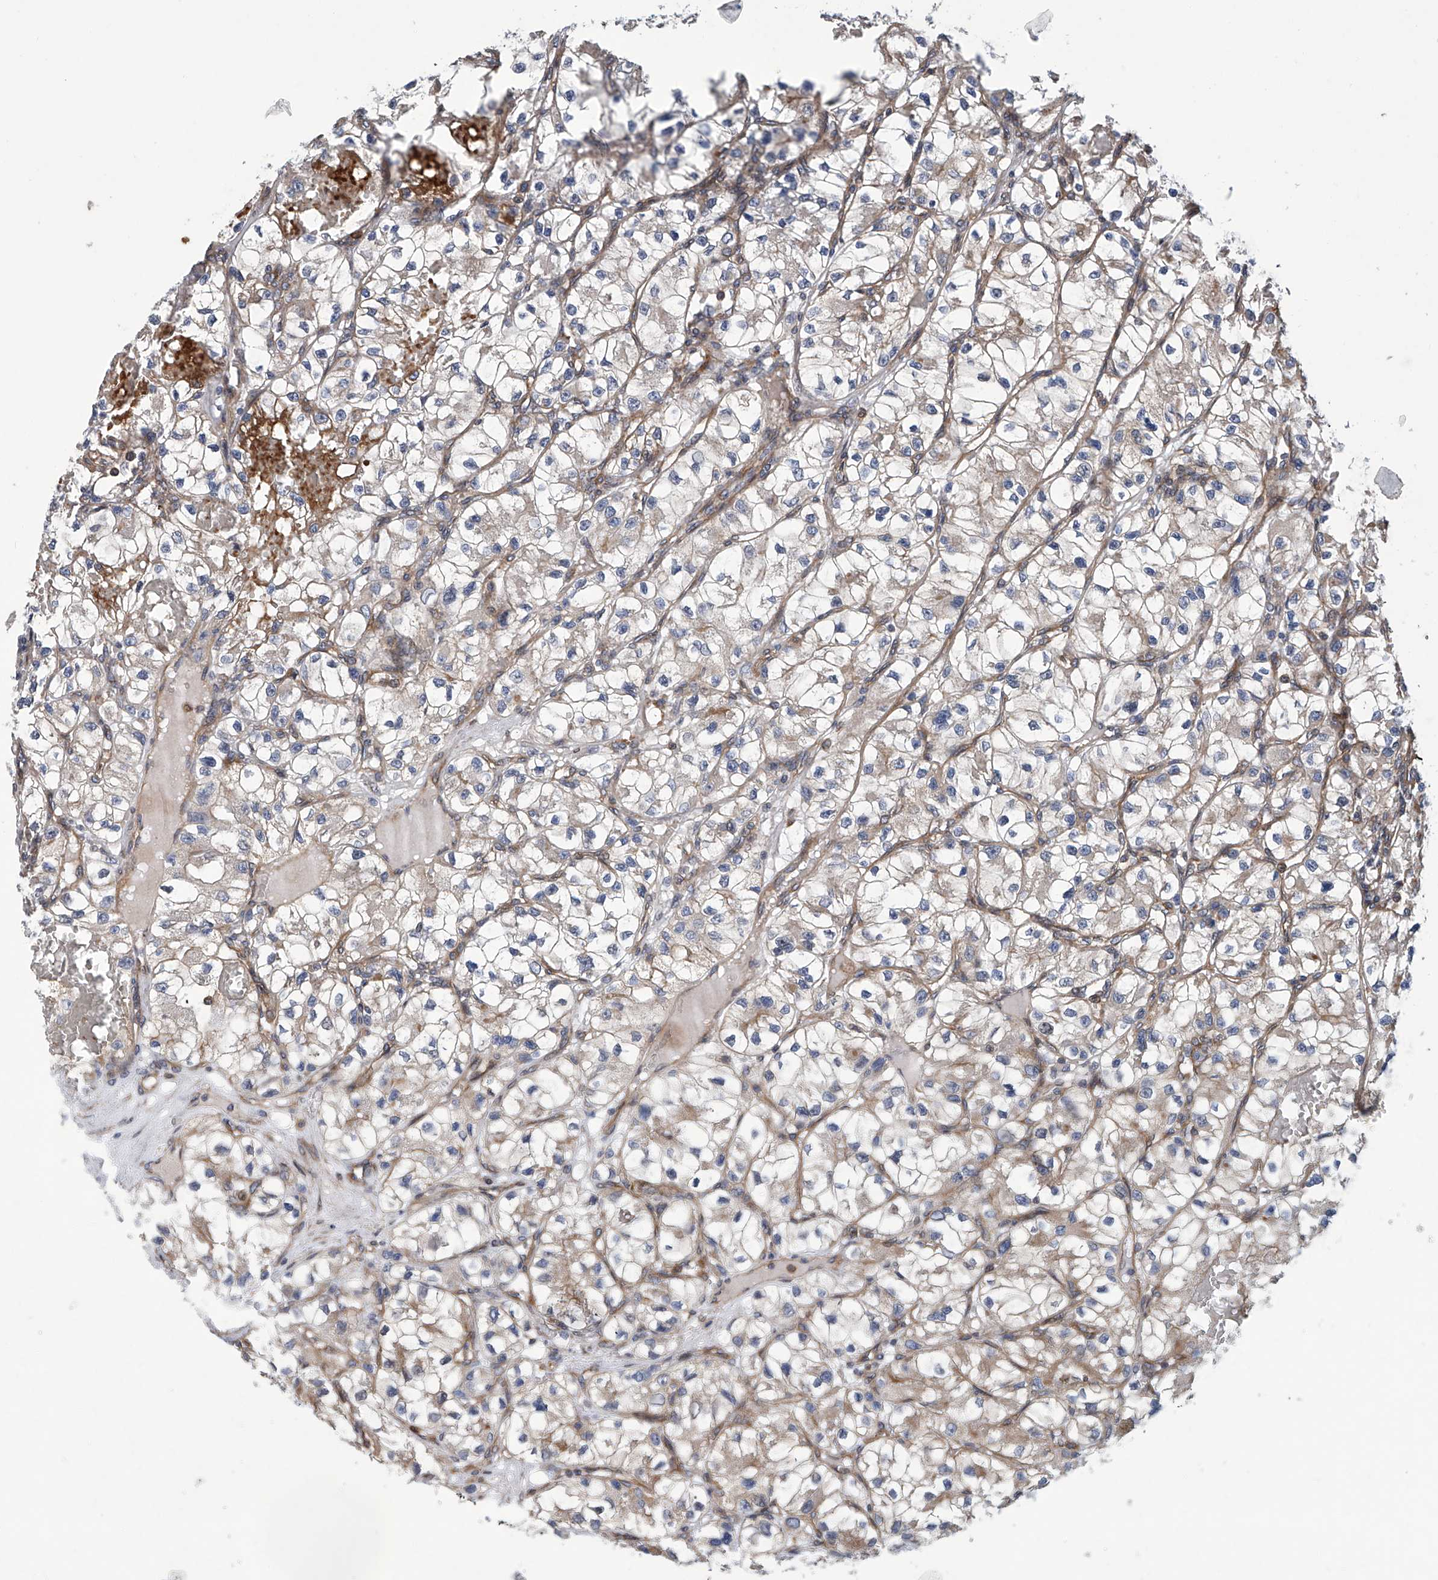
{"staining": {"intensity": "moderate", "quantity": "<25%", "location": "cytoplasmic/membranous"}, "tissue": "renal cancer", "cell_type": "Tumor cells", "image_type": "cancer", "snomed": [{"axis": "morphology", "description": "Adenocarcinoma, NOS"}, {"axis": "topography", "description": "Kidney"}], "caption": "A histopathology image showing moderate cytoplasmic/membranous expression in about <25% of tumor cells in renal cancer (adenocarcinoma), as visualized by brown immunohistochemical staining.", "gene": "EIF2D", "patient": {"sex": "female", "age": 57}}